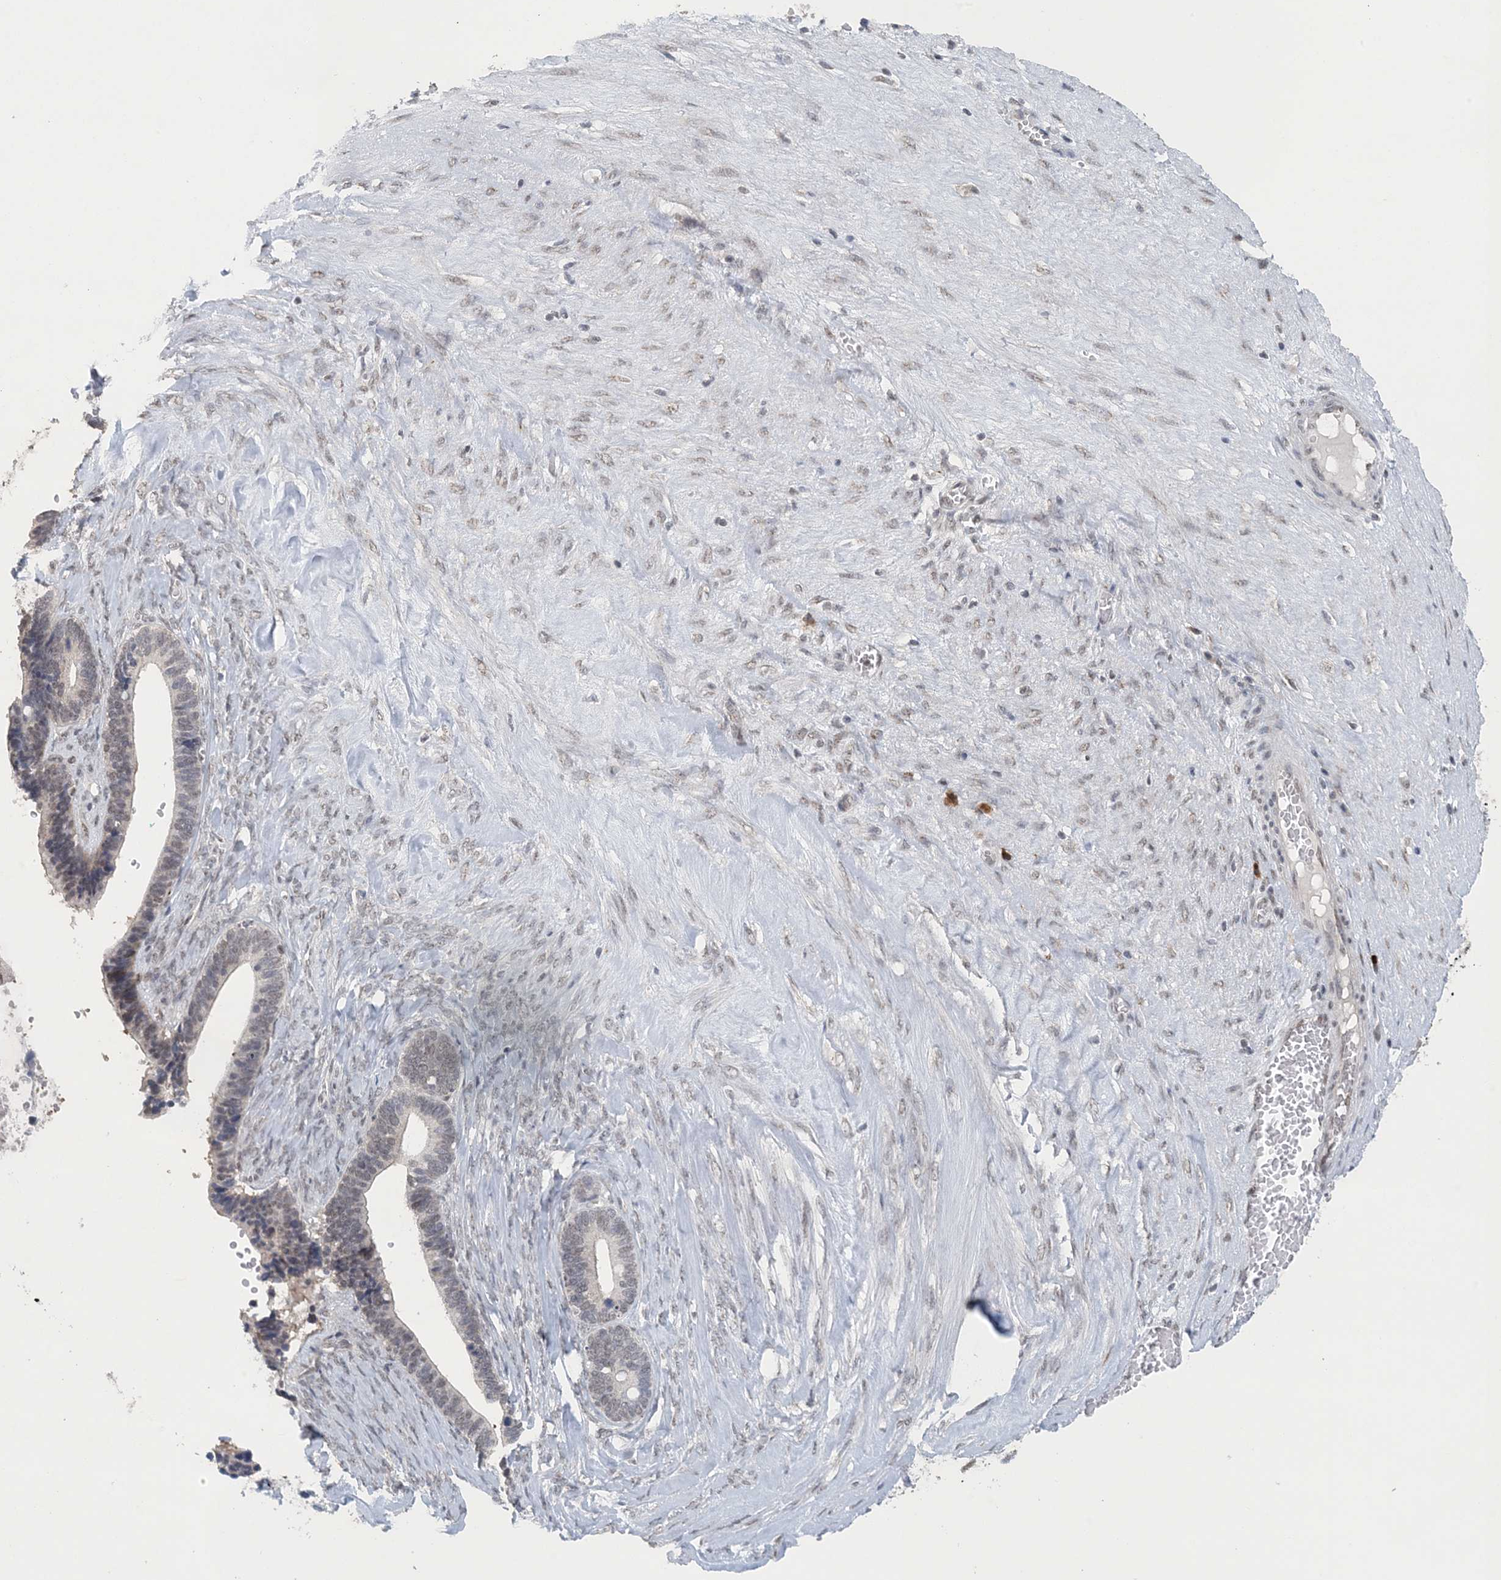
{"staining": {"intensity": "weak", "quantity": "<25%", "location": "nuclear"}, "tissue": "ovarian cancer", "cell_type": "Tumor cells", "image_type": "cancer", "snomed": [{"axis": "morphology", "description": "Cystadenocarcinoma, serous, NOS"}, {"axis": "topography", "description": "Ovary"}], "caption": "DAB (3,3'-diaminobenzidine) immunohistochemical staining of serous cystadenocarcinoma (ovarian) displays no significant staining in tumor cells. (Immunohistochemistry (ihc), brightfield microscopy, high magnification).", "gene": "MBD2", "patient": {"sex": "female", "age": 56}}